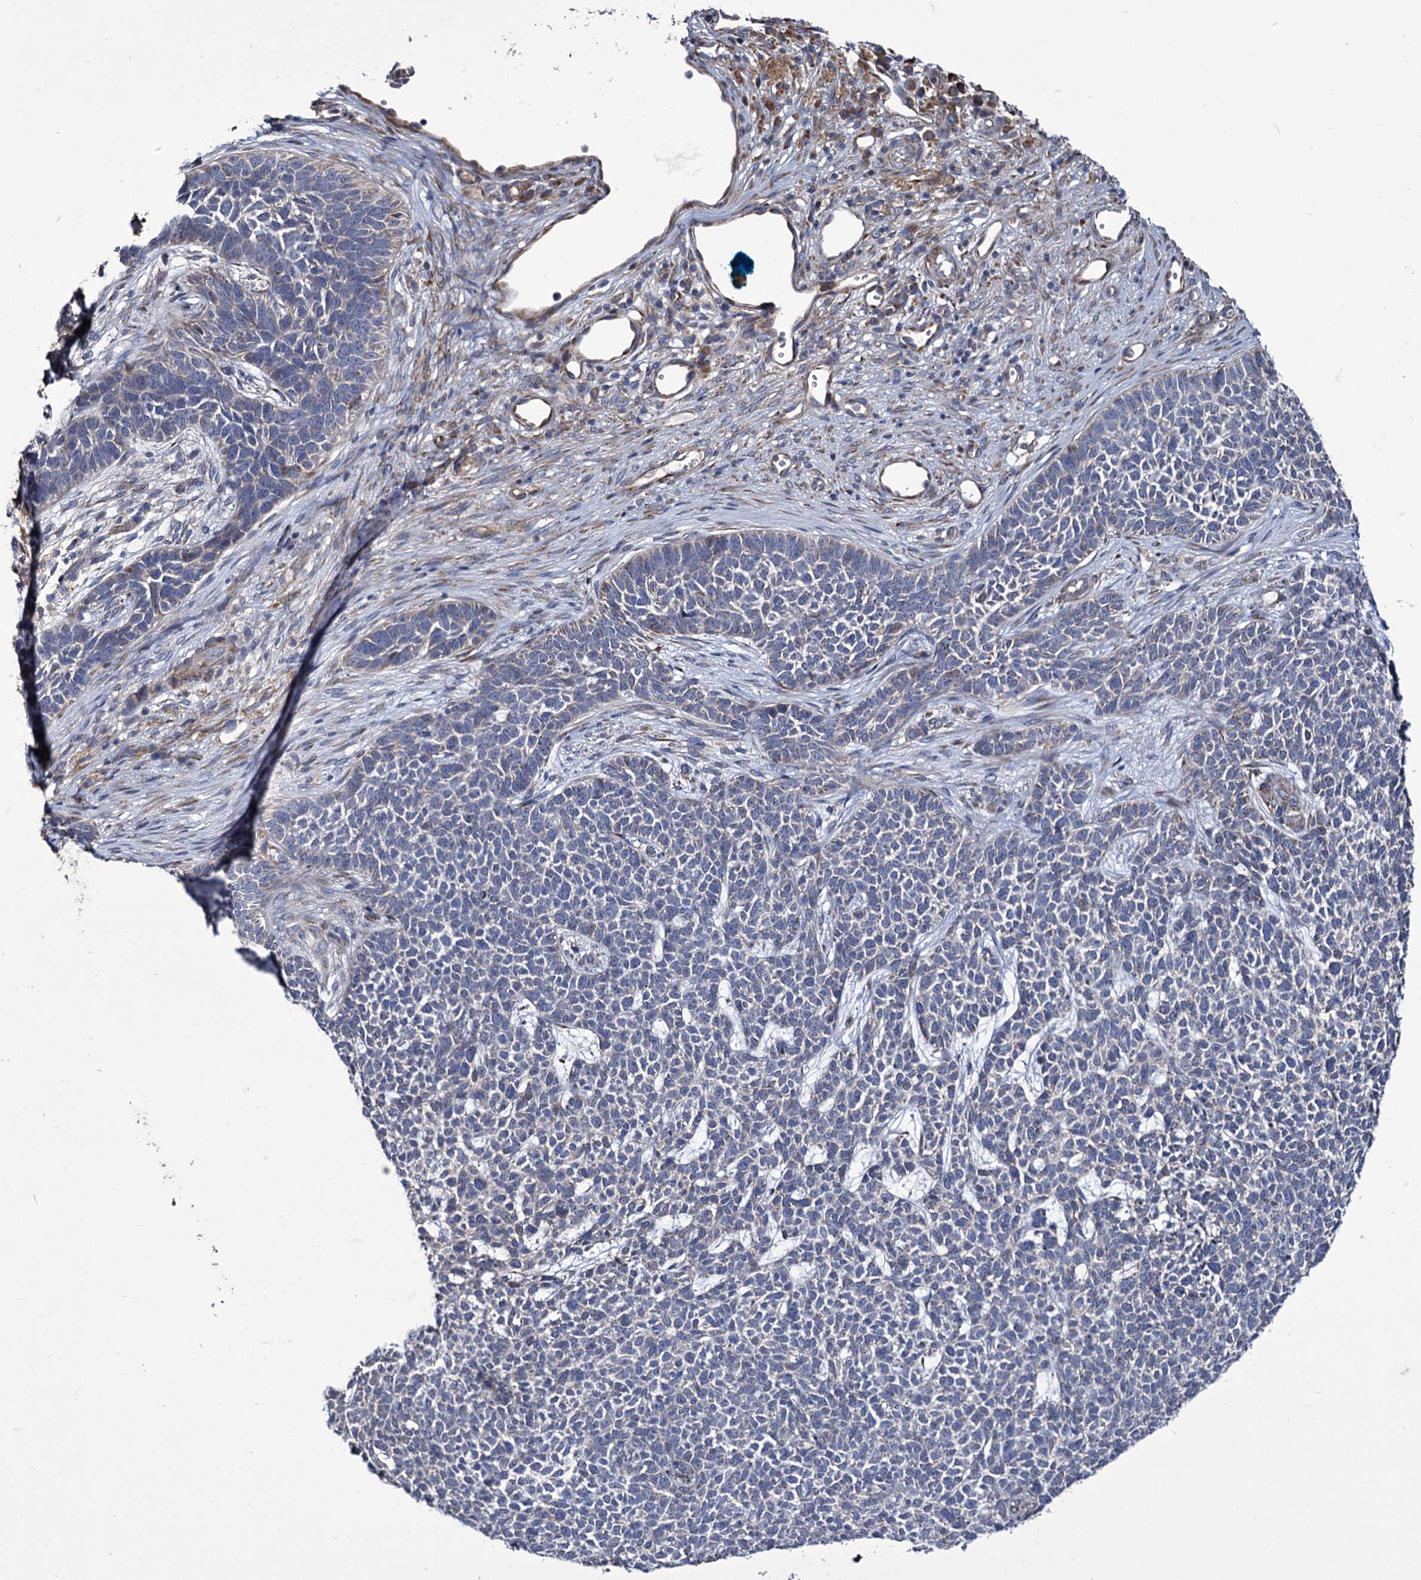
{"staining": {"intensity": "negative", "quantity": "none", "location": "none"}, "tissue": "skin cancer", "cell_type": "Tumor cells", "image_type": "cancer", "snomed": [{"axis": "morphology", "description": "Basal cell carcinoma"}, {"axis": "topography", "description": "Skin"}], "caption": "High power microscopy image of an IHC histopathology image of skin cancer (basal cell carcinoma), revealing no significant expression in tumor cells. (Immunohistochemistry (ihc), brightfield microscopy, high magnification).", "gene": "TUBGCP5", "patient": {"sex": "female", "age": 84}}